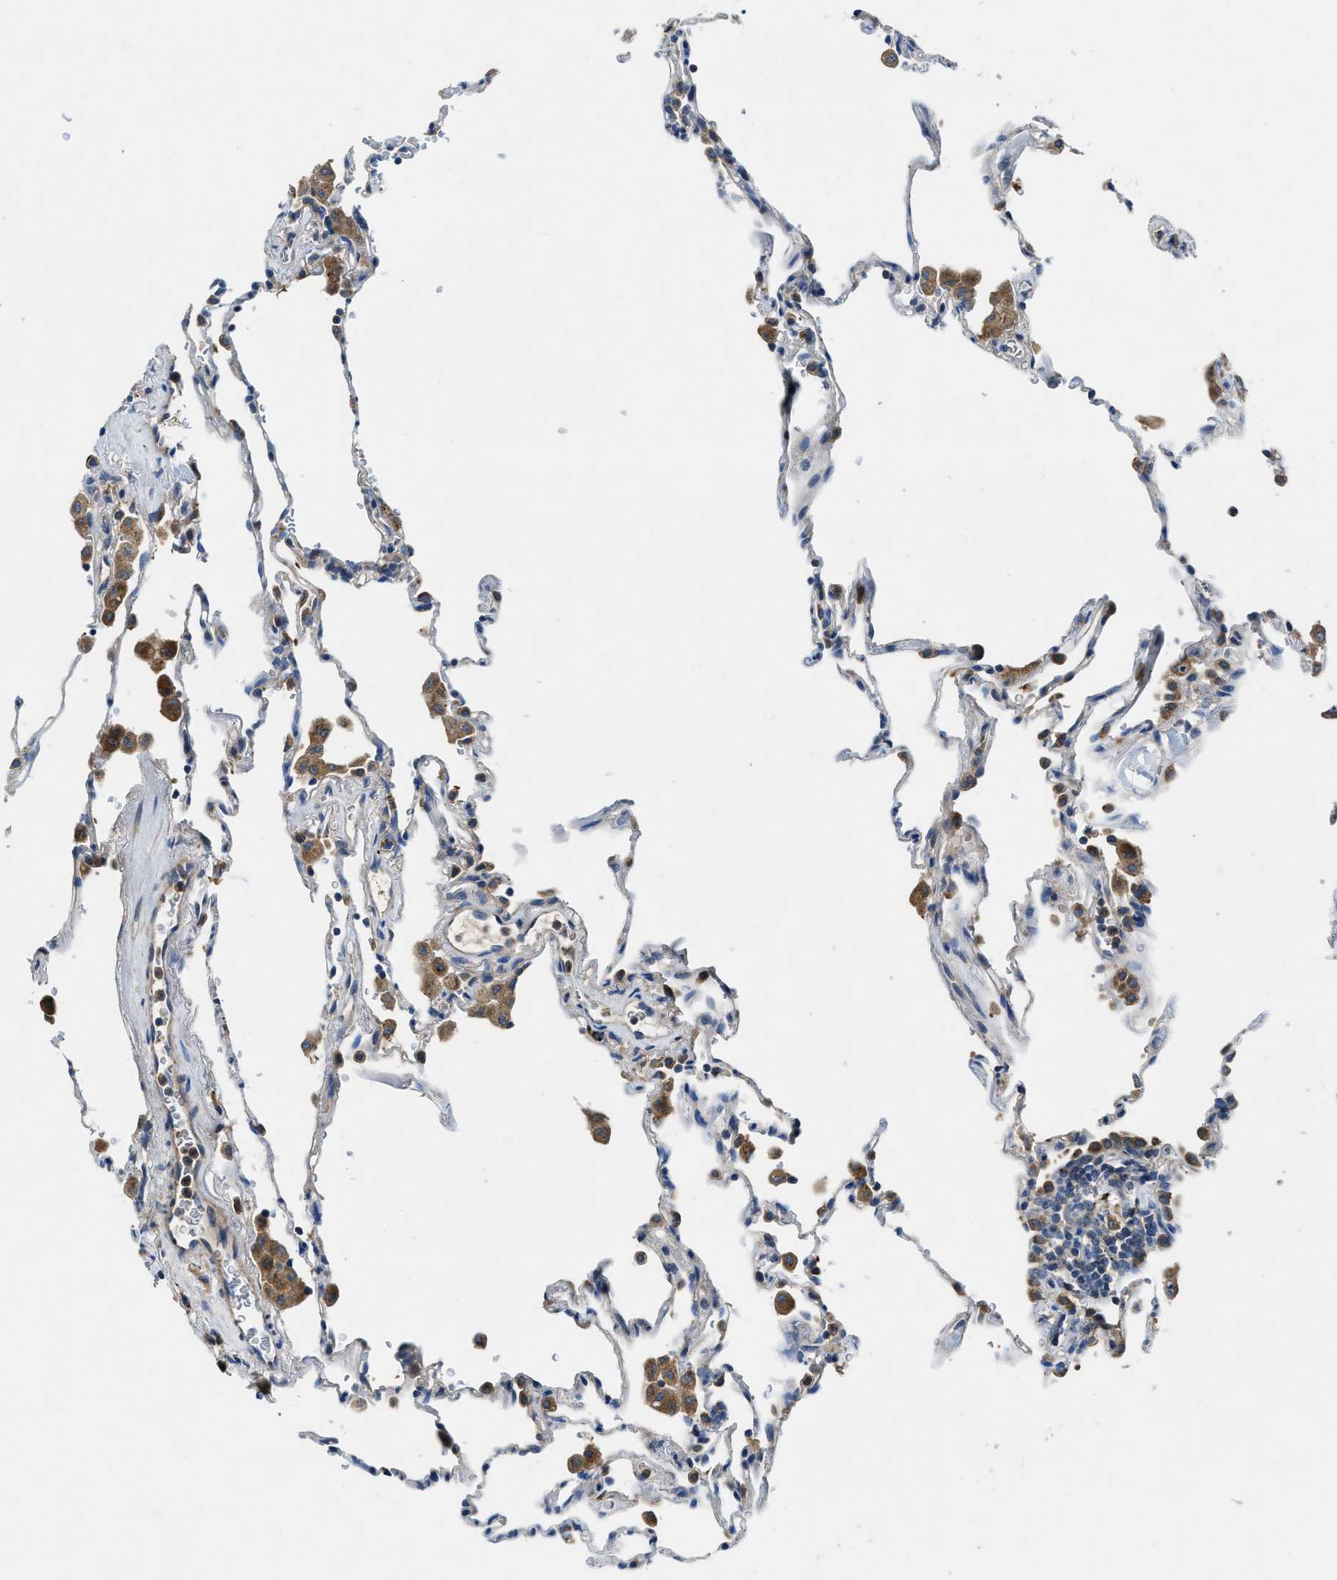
{"staining": {"intensity": "weak", "quantity": "<25%", "location": "cytoplasmic/membranous"}, "tissue": "lung", "cell_type": "Alveolar cells", "image_type": "normal", "snomed": [{"axis": "morphology", "description": "Normal tissue, NOS"}, {"axis": "topography", "description": "Lung"}], "caption": "Alveolar cells are negative for brown protein staining in unremarkable lung. (Brightfield microscopy of DAB (3,3'-diaminobenzidine) immunohistochemistry (IHC) at high magnification).", "gene": "MAP3K20", "patient": {"sex": "male", "age": 59}}